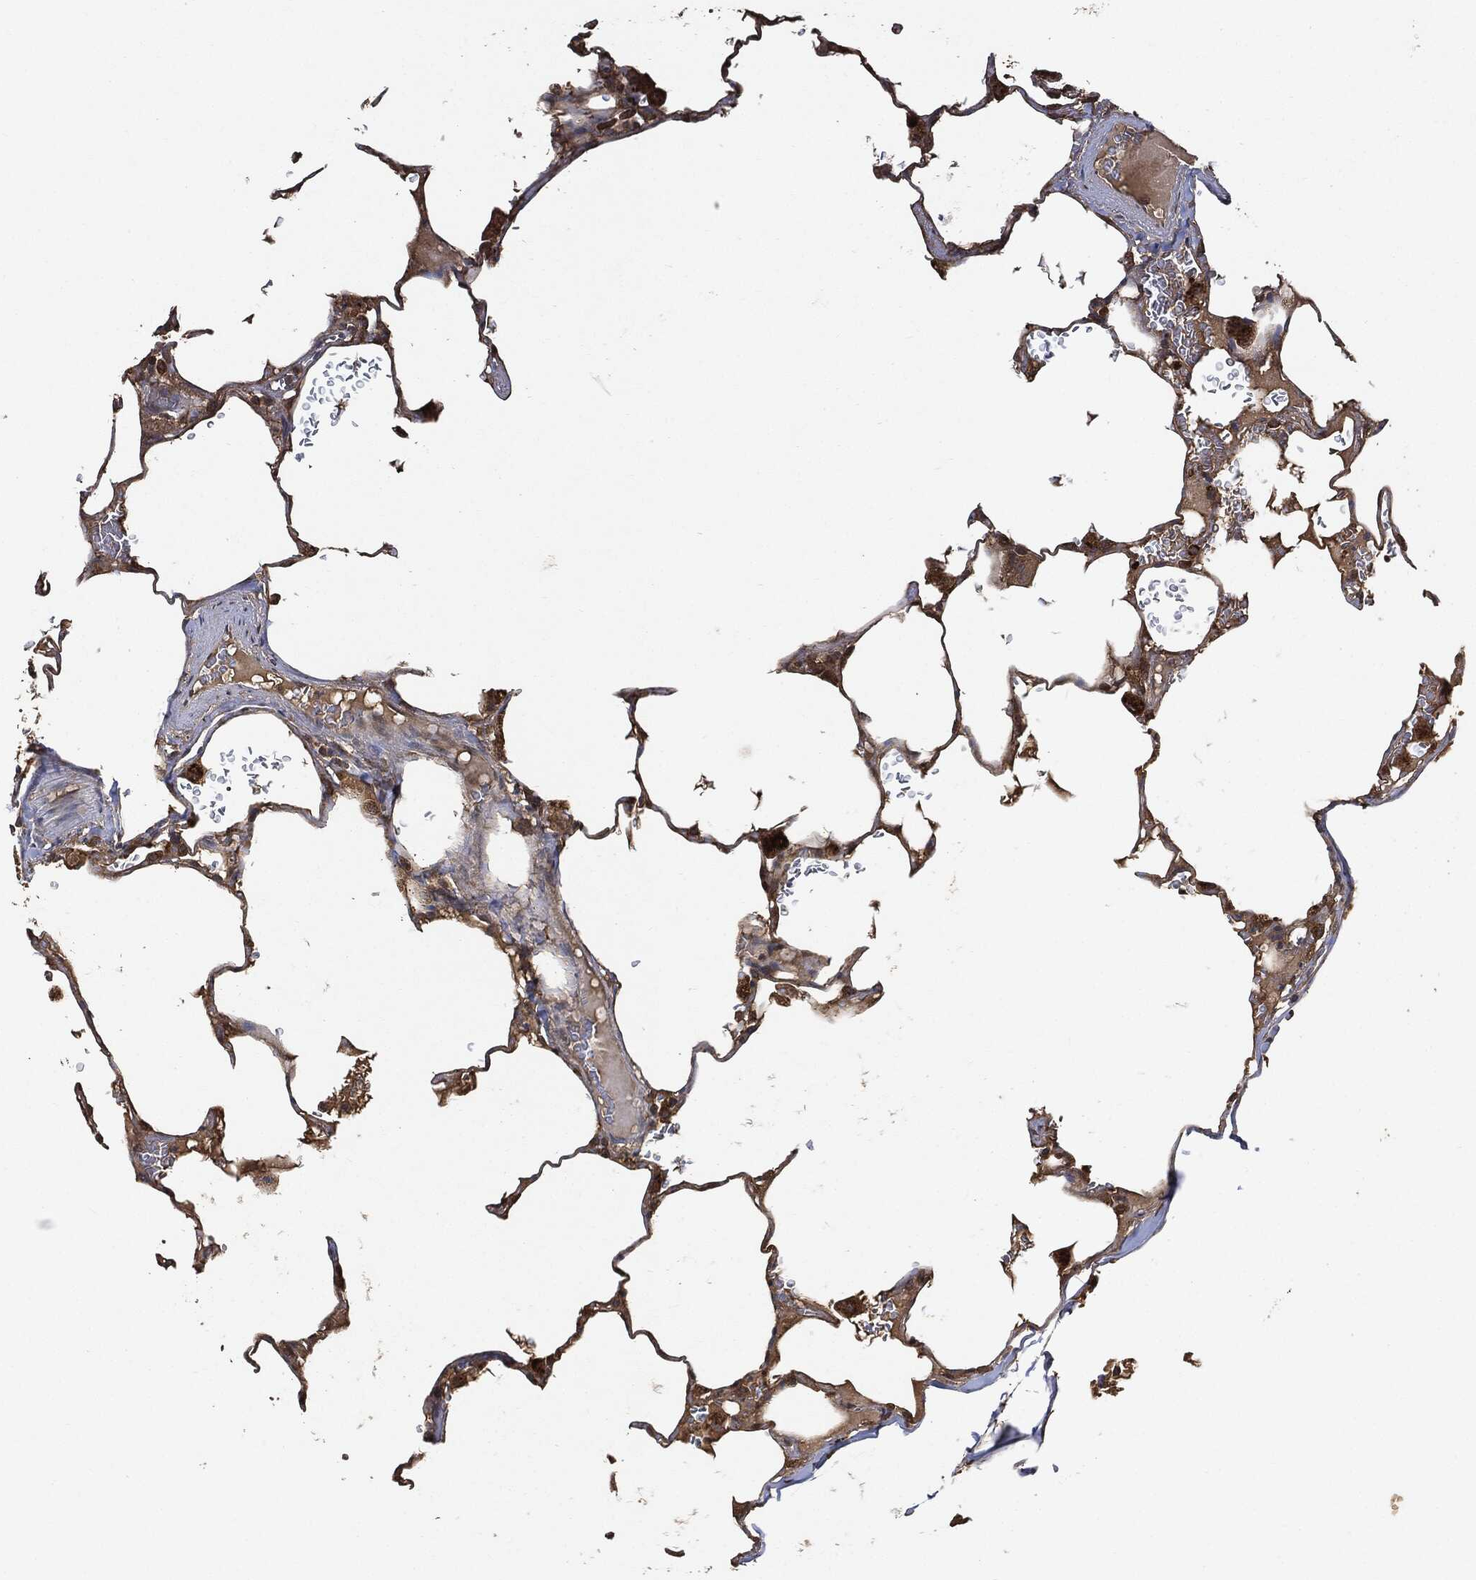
{"staining": {"intensity": "moderate", "quantity": "25%-75%", "location": "cytoplasmic/membranous"}, "tissue": "lung", "cell_type": "Alveolar cells", "image_type": "normal", "snomed": [{"axis": "morphology", "description": "Normal tissue, NOS"}, {"axis": "morphology", "description": "Adenocarcinoma, metastatic, NOS"}, {"axis": "topography", "description": "Lung"}], "caption": "Immunohistochemistry of unremarkable lung displays medium levels of moderate cytoplasmic/membranous expression in approximately 25%-75% of alveolar cells. The protein of interest is stained brown, and the nuclei are stained in blue (DAB IHC with brightfield microscopy, high magnification).", "gene": "BRAF", "patient": {"sex": "male", "age": 45}}